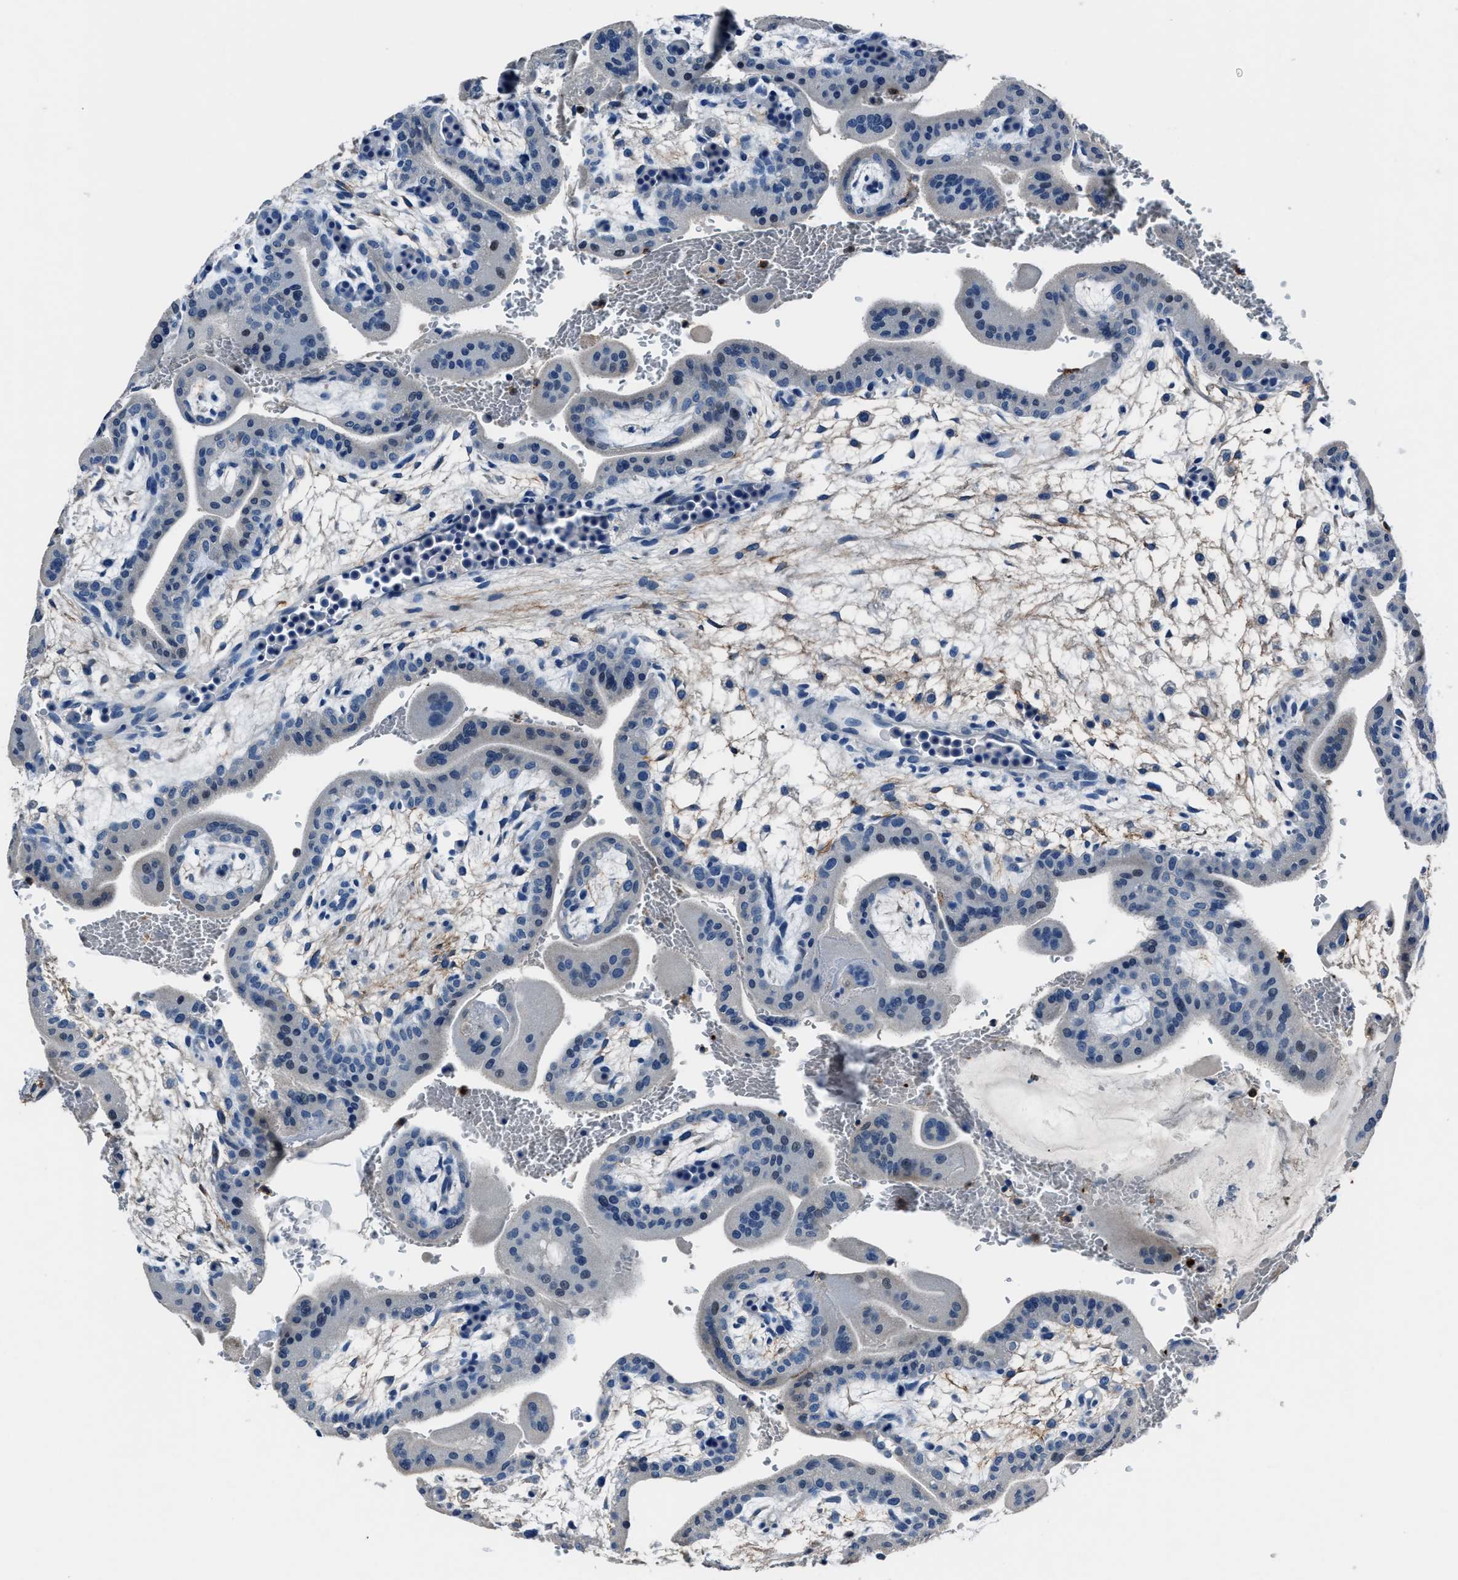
{"staining": {"intensity": "negative", "quantity": "none", "location": "none"}, "tissue": "placenta", "cell_type": "Trophoblastic cells", "image_type": "normal", "snomed": [{"axis": "morphology", "description": "Normal tissue, NOS"}, {"axis": "topography", "description": "Placenta"}], "caption": "The photomicrograph displays no significant staining in trophoblastic cells of placenta. (DAB (3,3'-diaminobenzidine) immunohistochemistry, high magnification).", "gene": "FGL2", "patient": {"sex": "female", "age": 35}}